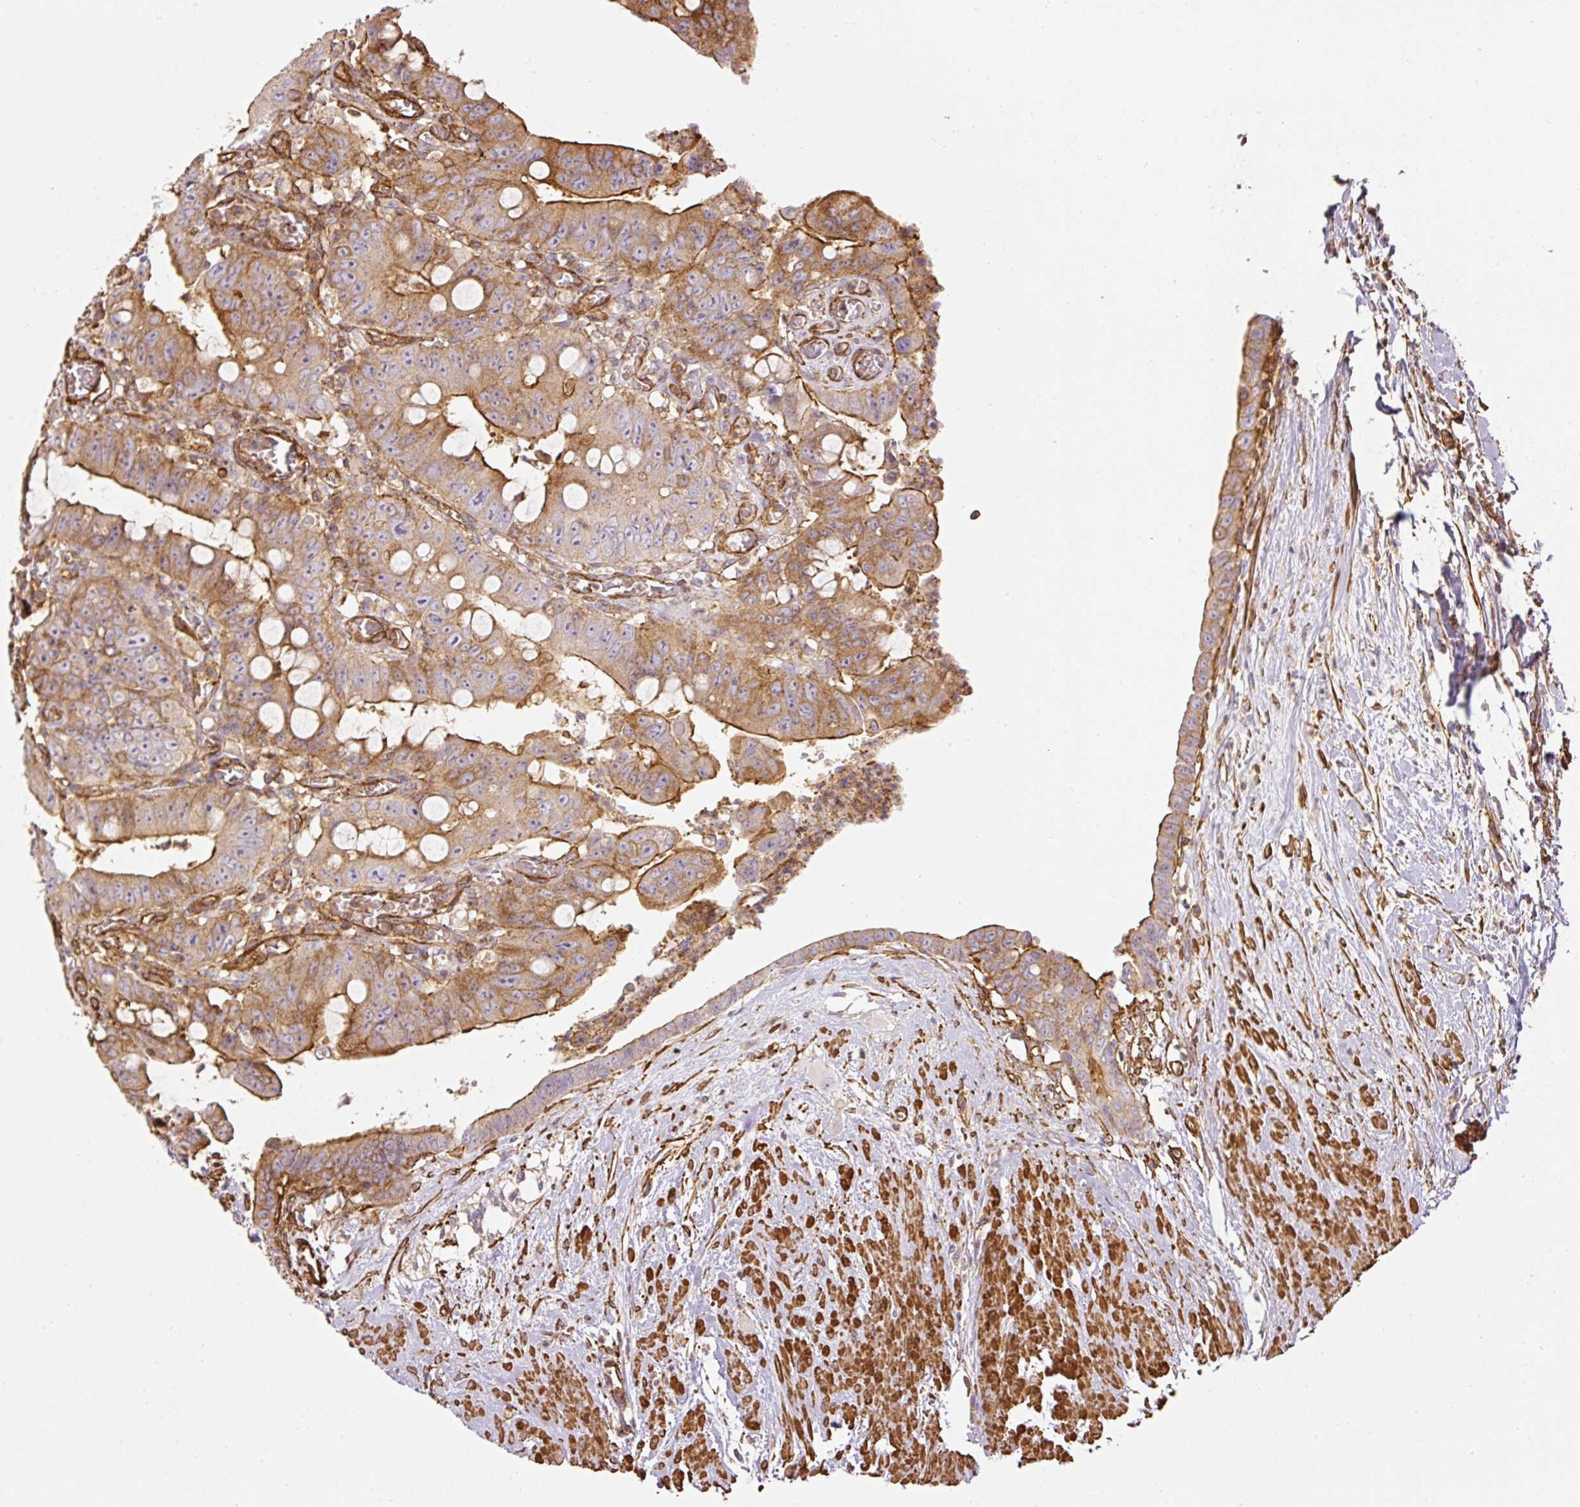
{"staining": {"intensity": "moderate", "quantity": ">75%", "location": "cytoplasmic/membranous"}, "tissue": "colorectal cancer", "cell_type": "Tumor cells", "image_type": "cancer", "snomed": [{"axis": "morphology", "description": "Adenocarcinoma, NOS"}, {"axis": "topography", "description": "Rectum"}], "caption": "Immunohistochemical staining of colorectal adenocarcinoma reveals medium levels of moderate cytoplasmic/membranous staining in about >75% of tumor cells.", "gene": "MYL12A", "patient": {"sex": "male", "age": 78}}